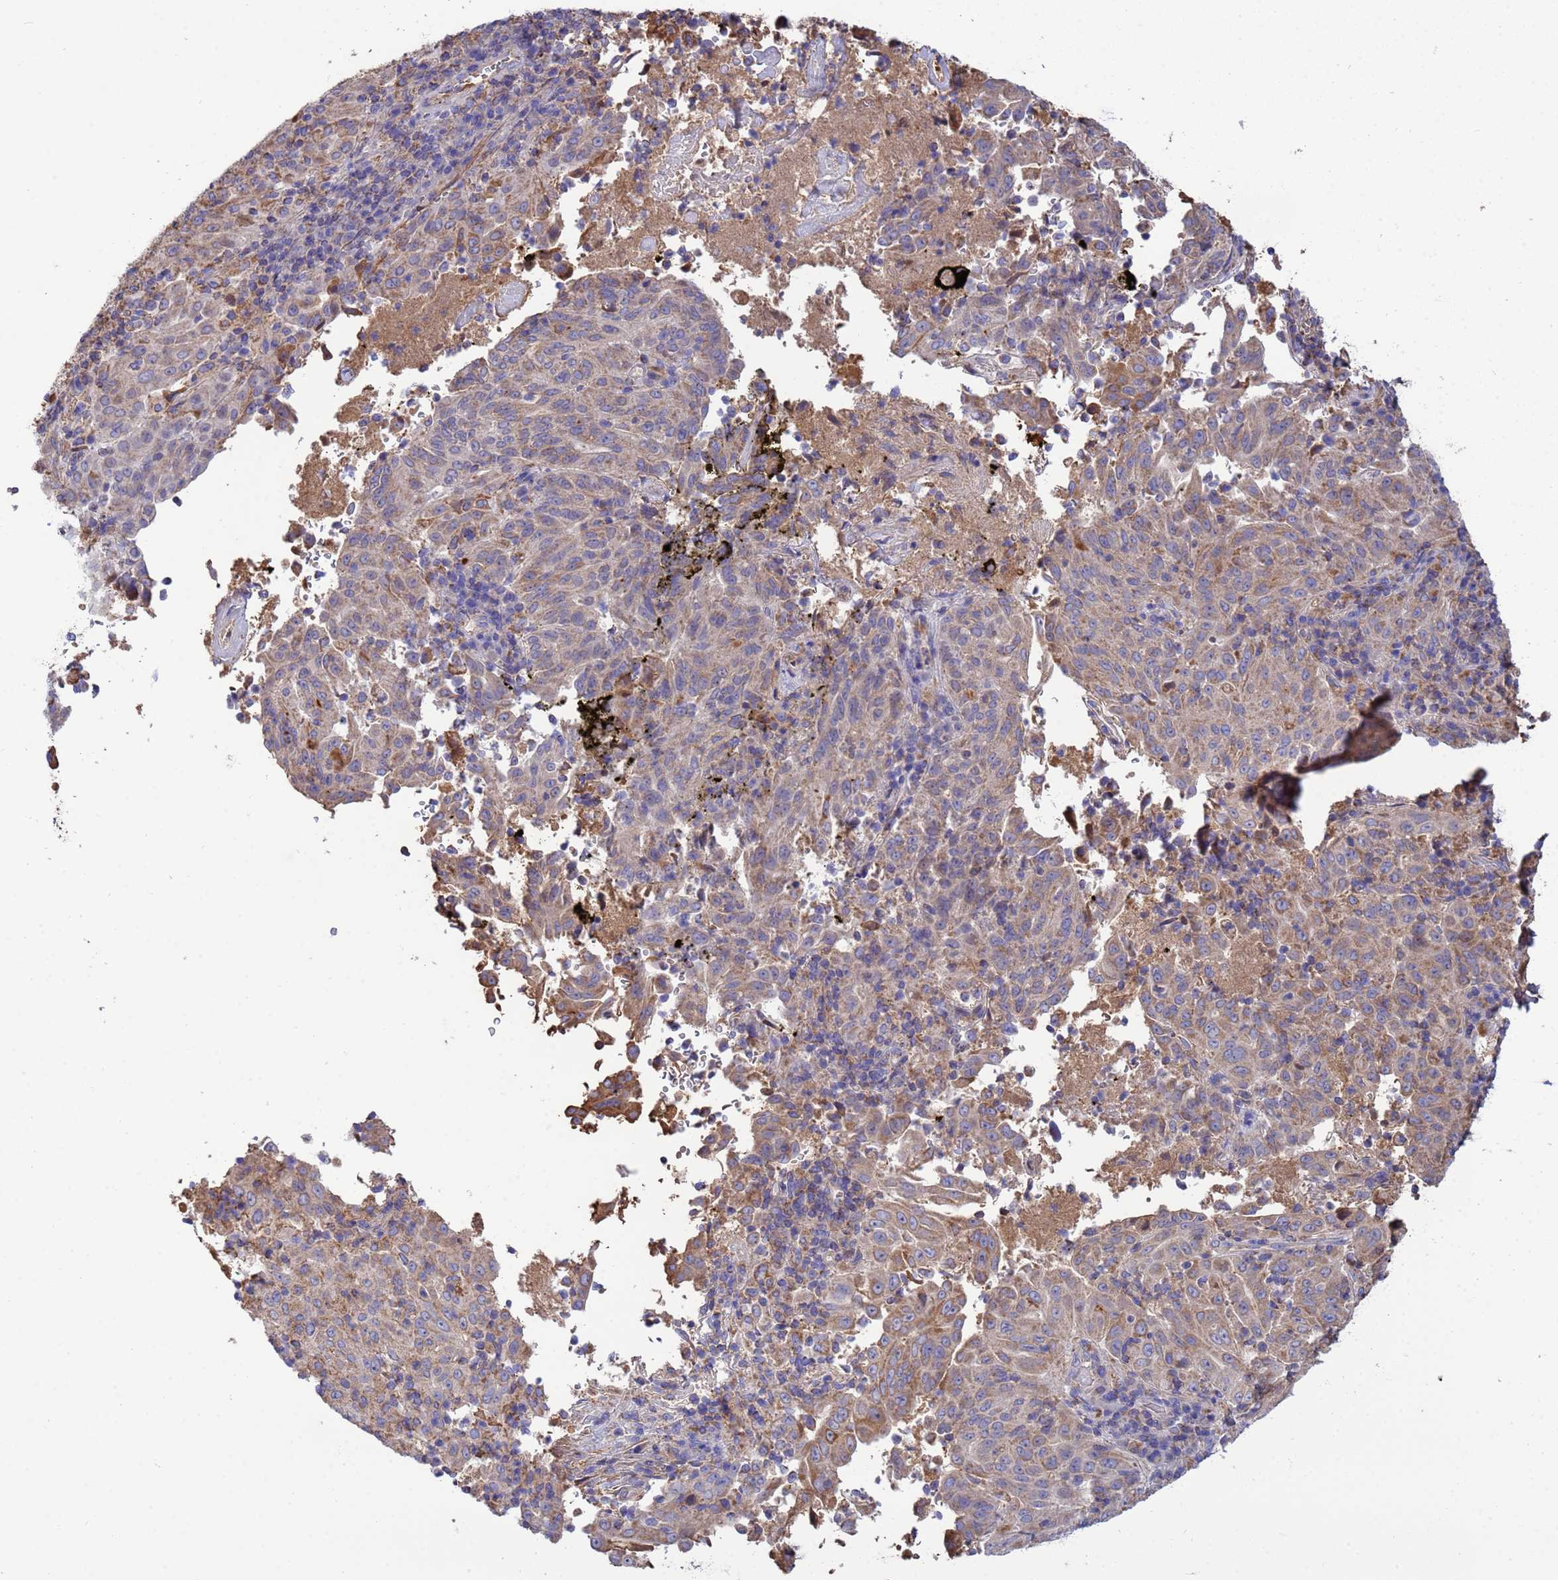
{"staining": {"intensity": "moderate", "quantity": "25%-75%", "location": "cytoplasmic/membranous"}, "tissue": "pancreatic cancer", "cell_type": "Tumor cells", "image_type": "cancer", "snomed": [{"axis": "morphology", "description": "Adenocarcinoma, NOS"}, {"axis": "topography", "description": "Pancreas"}], "caption": "This is an image of IHC staining of pancreatic cancer, which shows moderate expression in the cytoplasmic/membranous of tumor cells.", "gene": "GLUD1", "patient": {"sex": "male", "age": 63}}